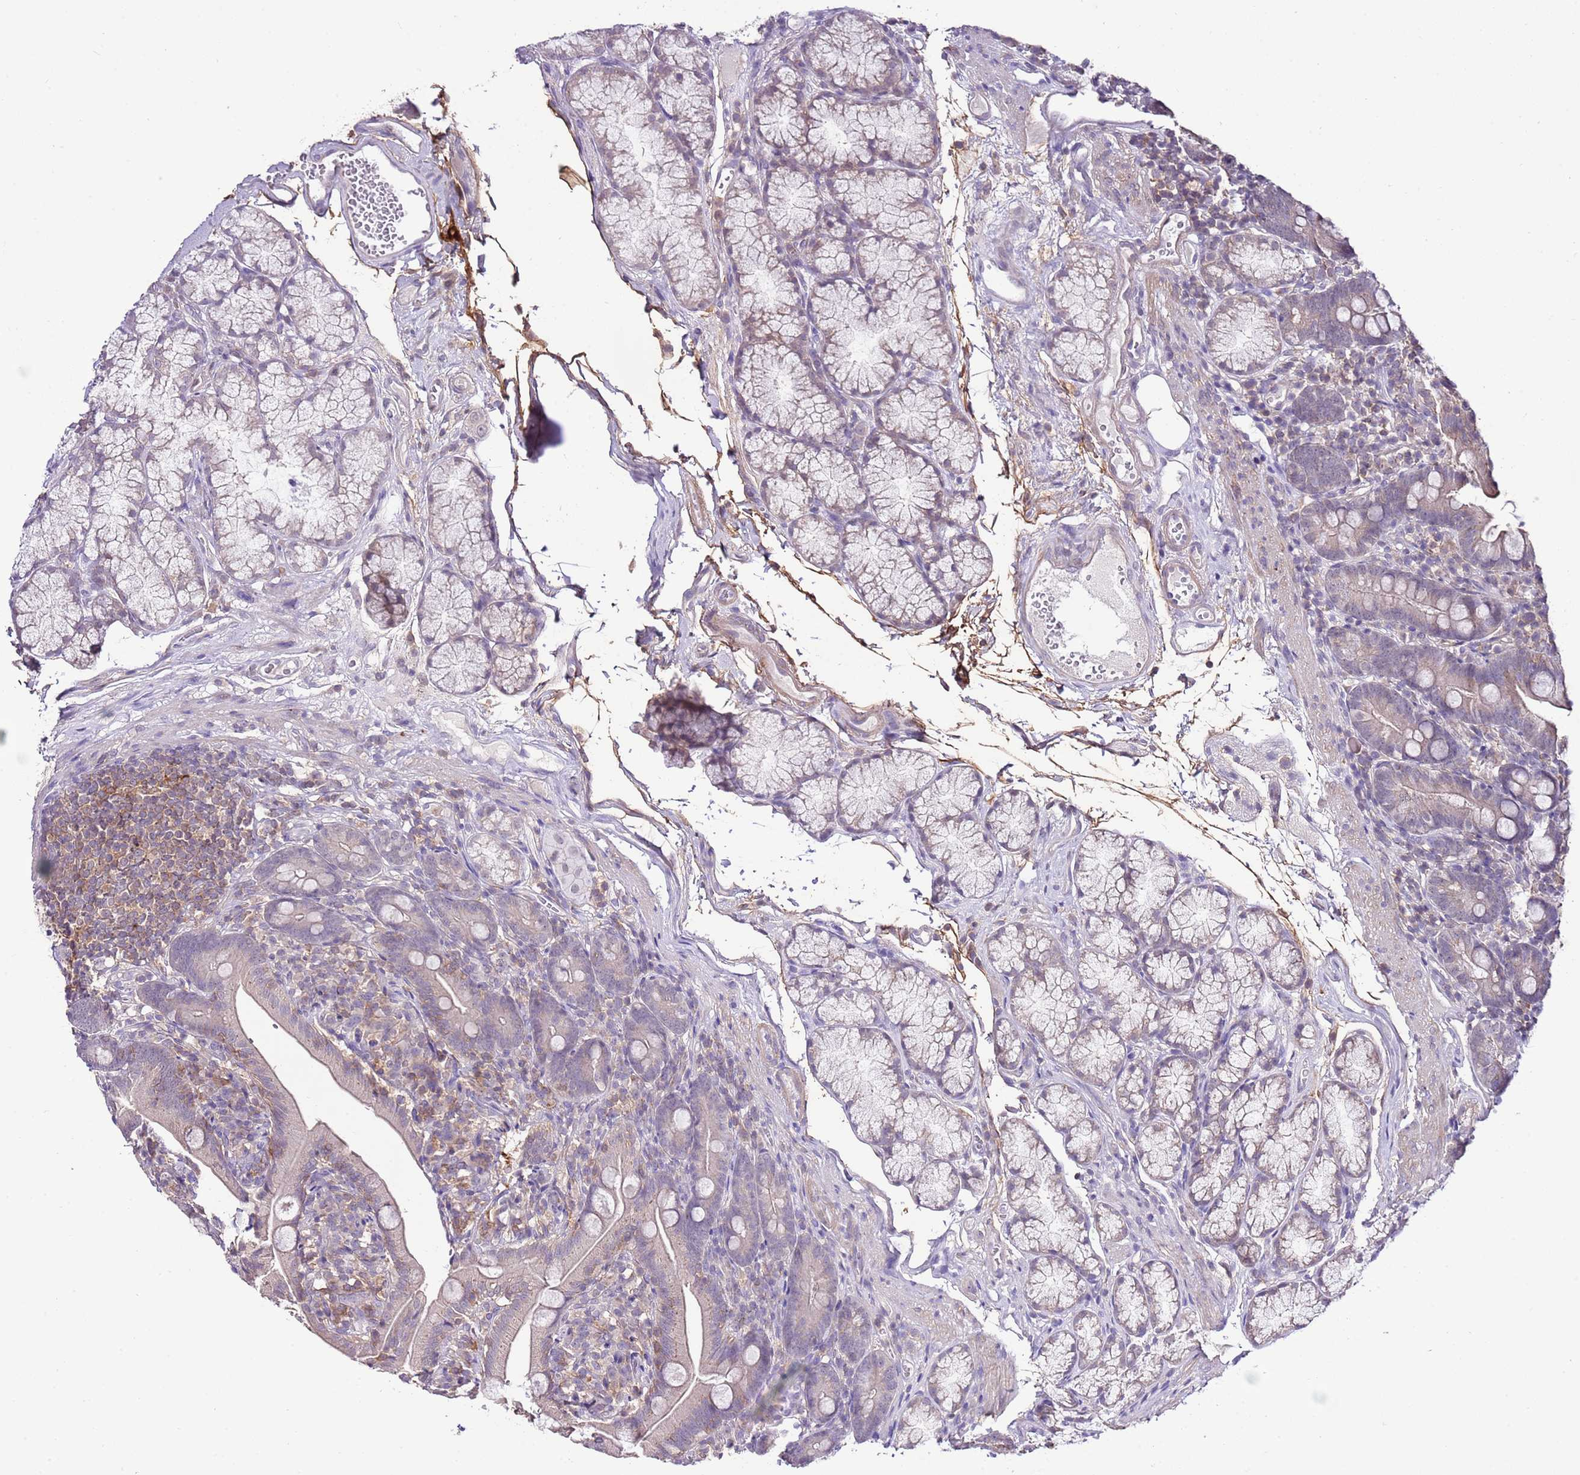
{"staining": {"intensity": "negative", "quantity": "none", "location": "none"}, "tissue": "duodenum", "cell_type": "Glandular cells", "image_type": "normal", "snomed": [{"axis": "morphology", "description": "Normal tissue, NOS"}, {"axis": "topography", "description": "Duodenum"}], "caption": "Immunohistochemistry (IHC) of benign human duodenum exhibits no expression in glandular cells. The staining was performed using DAB (3,3'-diaminobenzidine) to visualize the protein expression in brown, while the nuclei were stained in blue with hematoxylin (Magnification: 20x).", "gene": "EFHD1", "patient": {"sex": "female", "age": 67}}